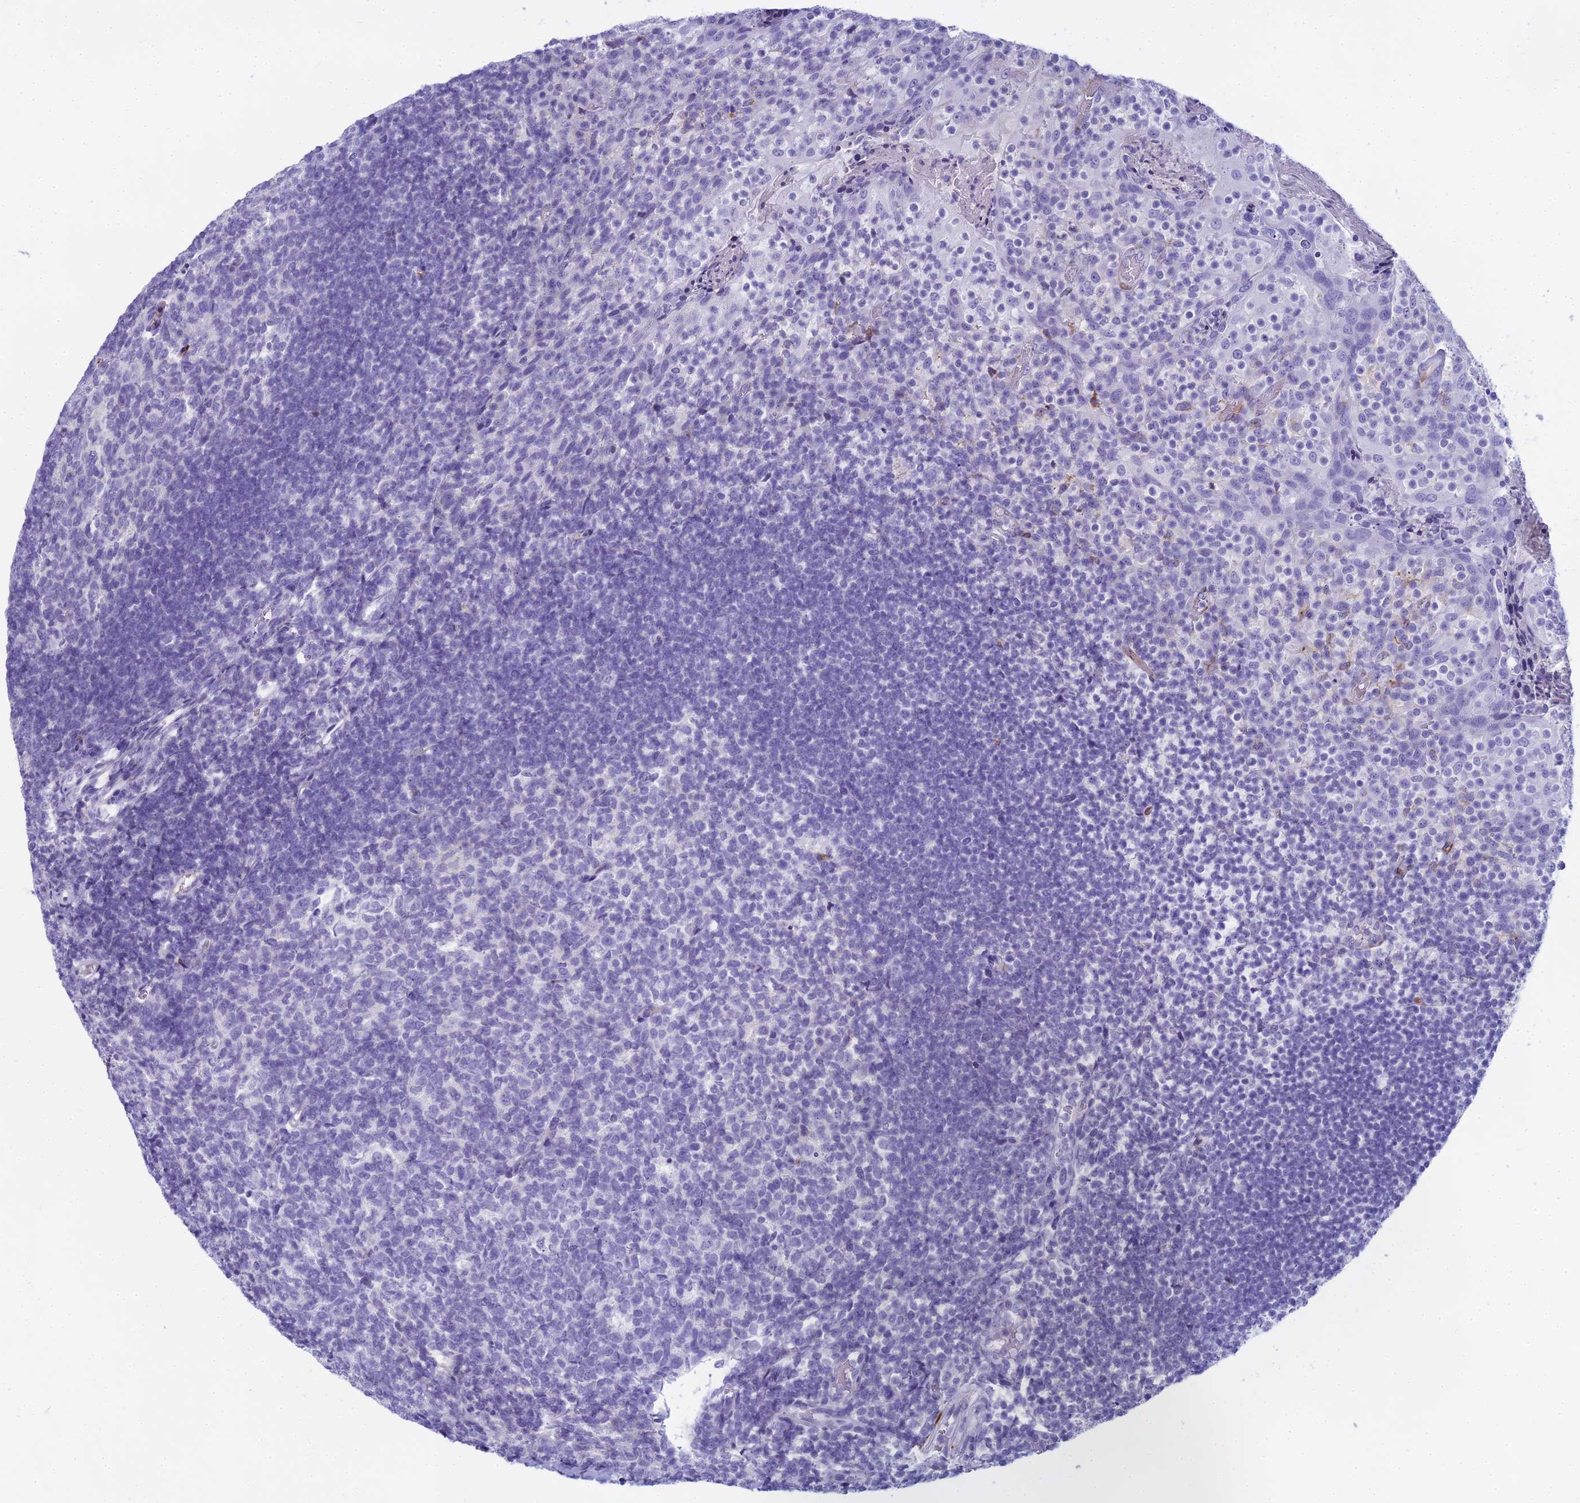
{"staining": {"intensity": "negative", "quantity": "none", "location": "none"}, "tissue": "tonsil", "cell_type": "Germinal center cells", "image_type": "normal", "snomed": [{"axis": "morphology", "description": "Normal tissue, NOS"}, {"axis": "topography", "description": "Tonsil"}], "caption": "DAB immunohistochemical staining of benign human tonsil reveals no significant staining in germinal center cells.", "gene": "ENSG00000265118", "patient": {"sex": "female", "age": 10}}